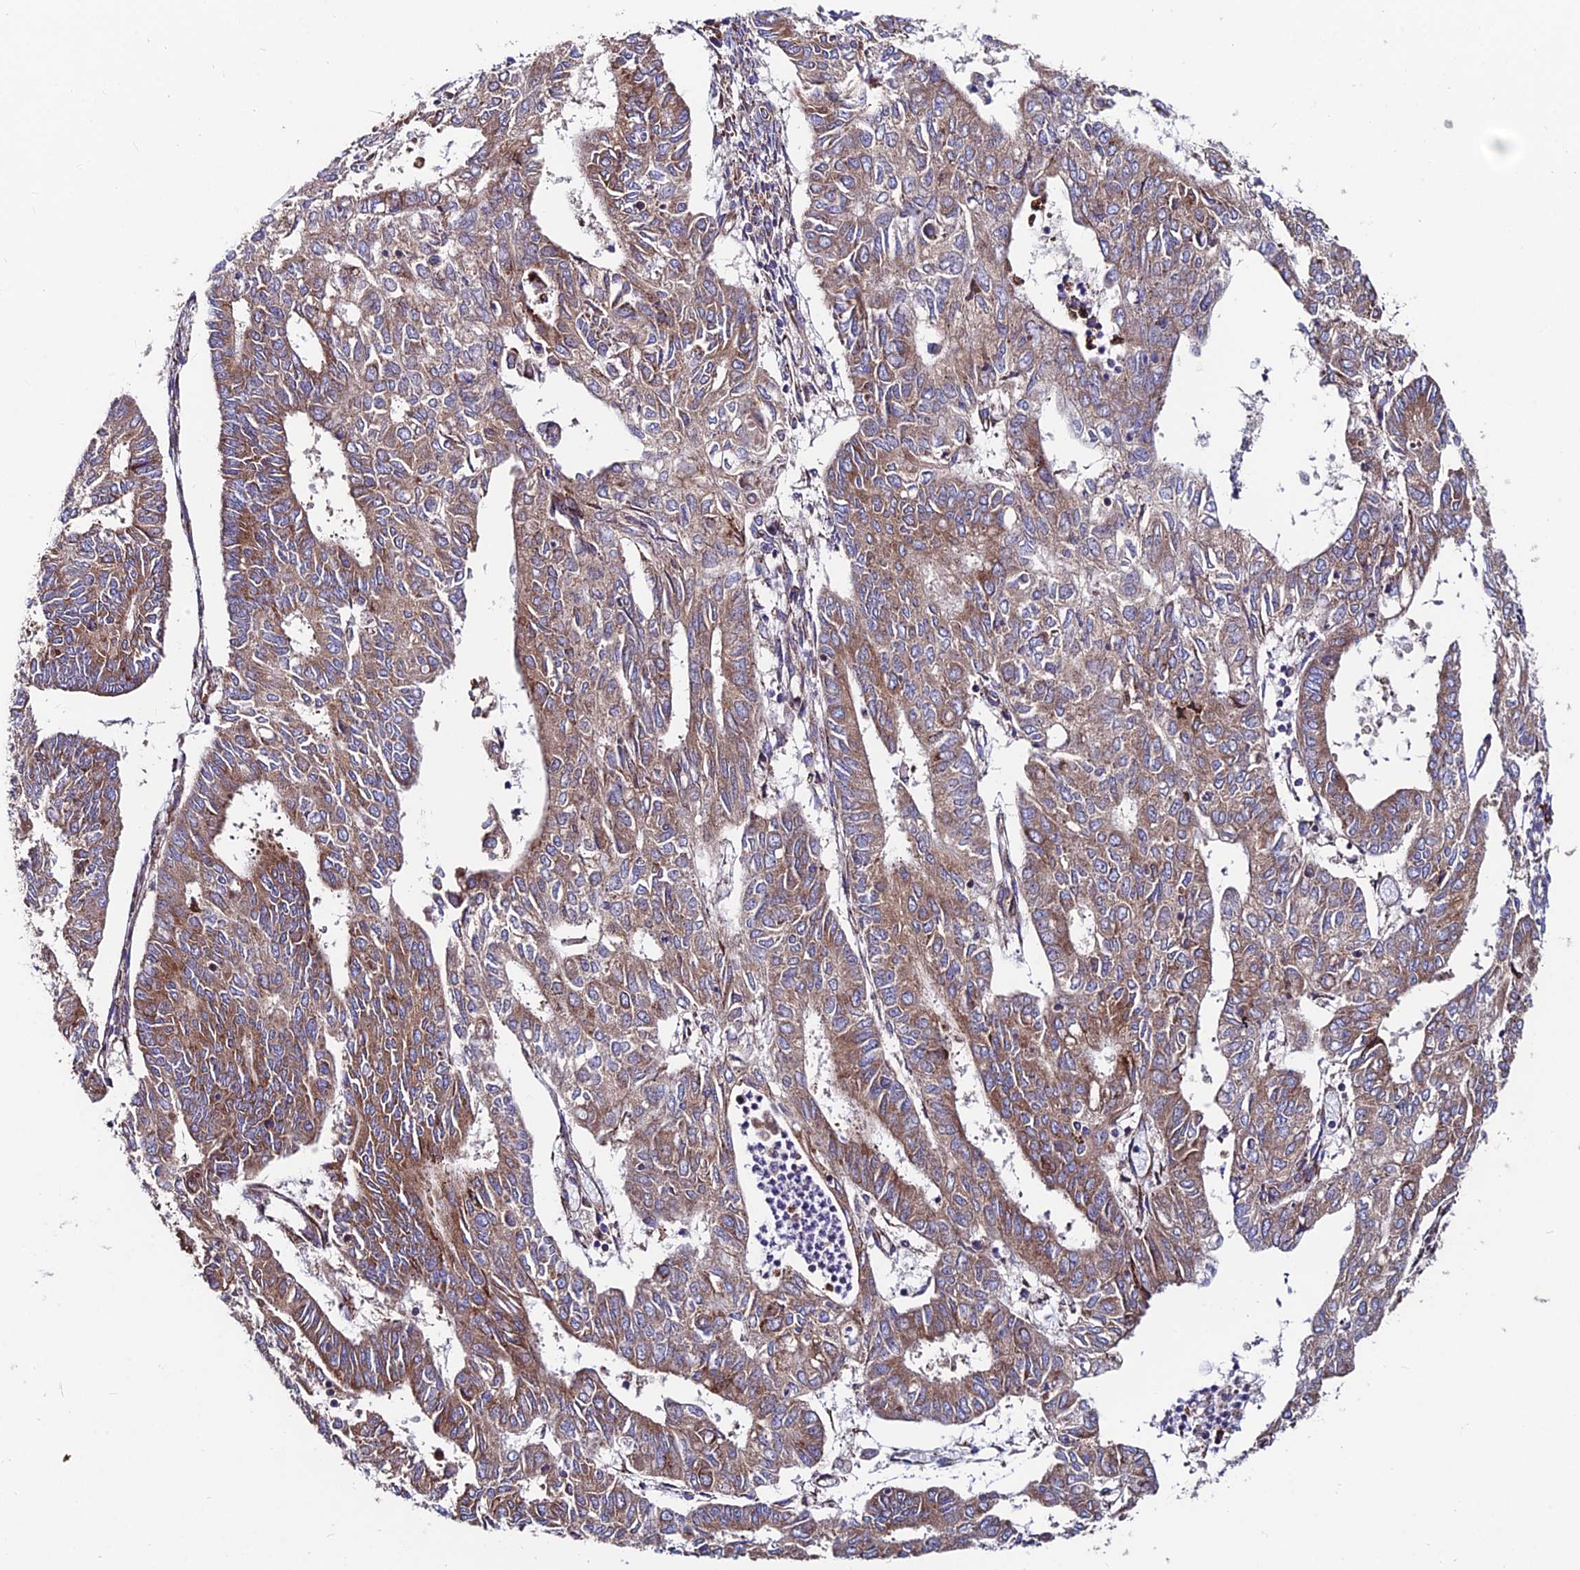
{"staining": {"intensity": "moderate", "quantity": ">75%", "location": "cytoplasmic/membranous"}, "tissue": "endometrial cancer", "cell_type": "Tumor cells", "image_type": "cancer", "snomed": [{"axis": "morphology", "description": "Adenocarcinoma, NOS"}, {"axis": "topography", "description": "Endometrium"}], "caption": "Tumor cells exhibit moderate cytoplasmic/membranous positivity in approximately >75% of cells in adenocarcinoma (endometrial).", "gene": "EIF3K", "patient": {"sex": "female", "age": 68}}